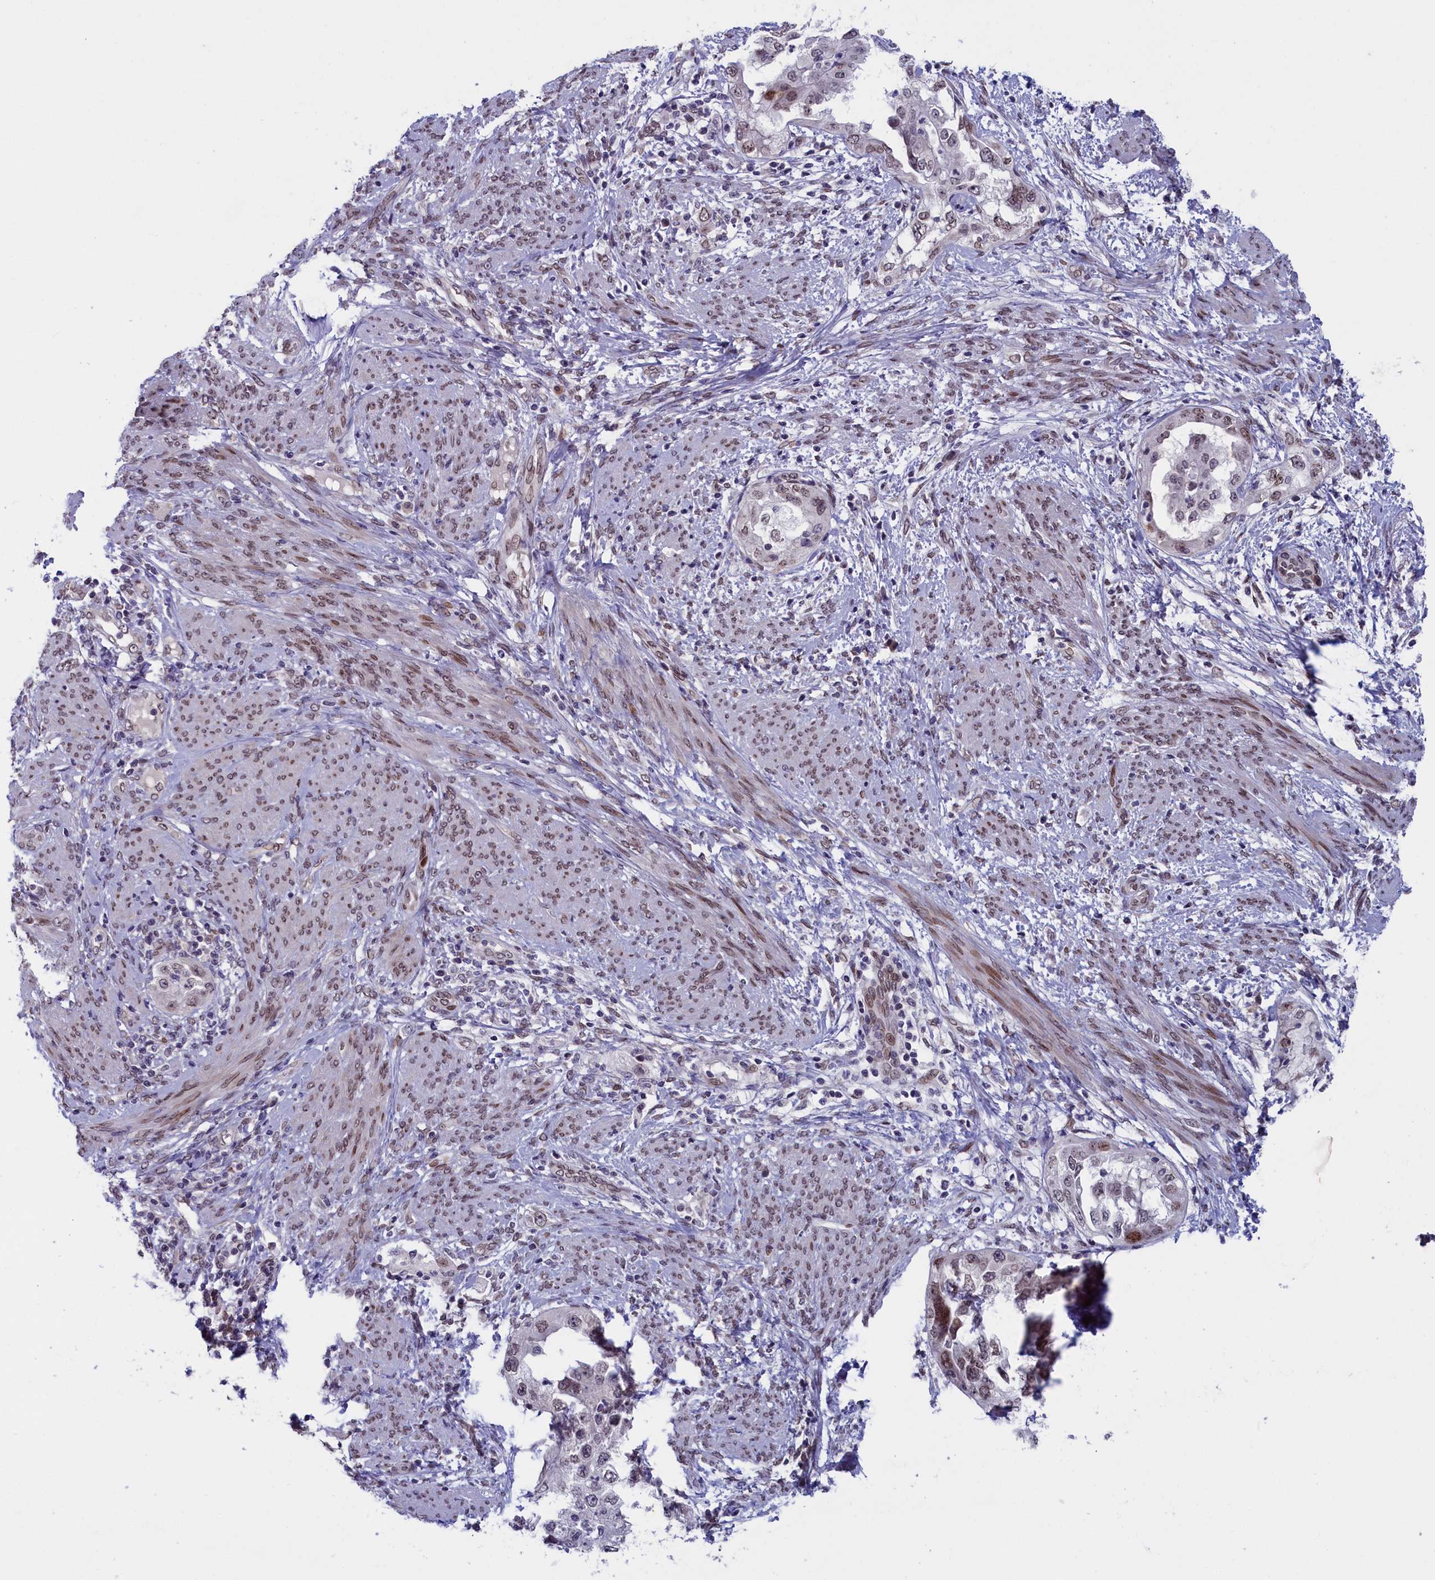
{"staining": {"intensity": "weak", "quantity": "25%-75%", "location": "cytoplasmic/membranous,nuclear"}, "tissue": "endometrial cancer", "cell_type": "Tumor cells", "image_type": "cancer", "snomed": [{"axis": "morphology", "description": "Adenocarcinoma, NOS"}, {"axis": "topography", "description": "Endometrium"}], "caption": "Weak cytoplasmic/membranous and nuclear staining is identified in approximately 25%-75% of tumor cells in endometrial adenocarcinoma.", "gene": "GPSM1", "patient": {"sex": "female", "age": 85}}